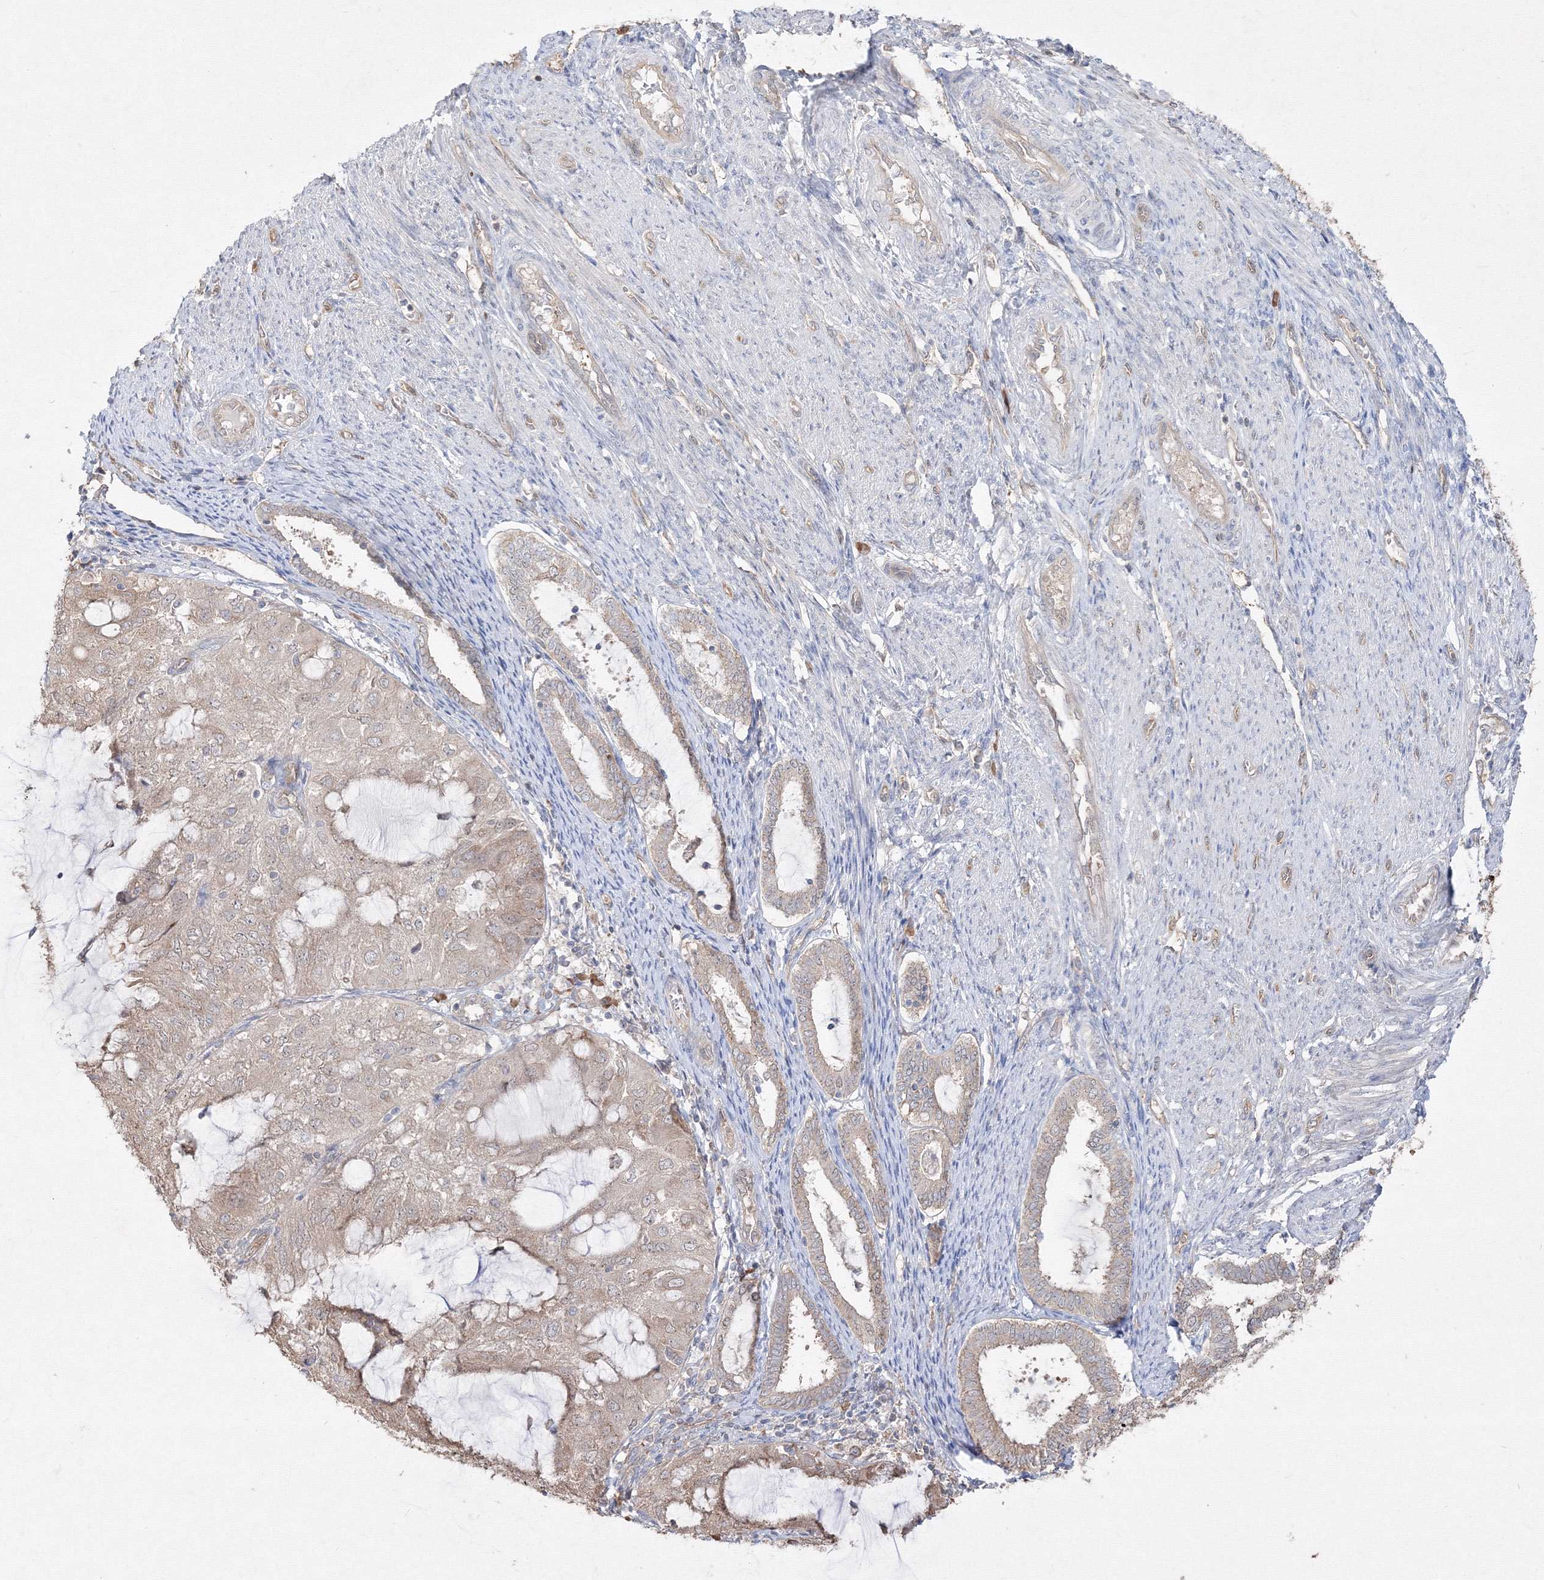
{"staining": {"intensity": "weak", "quantity": "25%-75%", "location": "cytoplasmic/membranous"}, "tissue": "endometrial cancer", "cell_type": "Tumor cells", "image_type": "cancer", "snomed": [{"axis": "morphology", "description": "Adenocarcinoma, NOS"}, {"axis": "topography", "description": "Endometrium"}], "caption": "Protein expression analysis of human adenocarcinoma (endometrial) reveals weak cytoplasmic/membranous staining in approximately 25%-75% of tumor cells. (DAB IHC, brown staining for protein, blue staining for nuclei).", "gene": "FBXL8", "patient": {"sex": "female", "age": 81}}